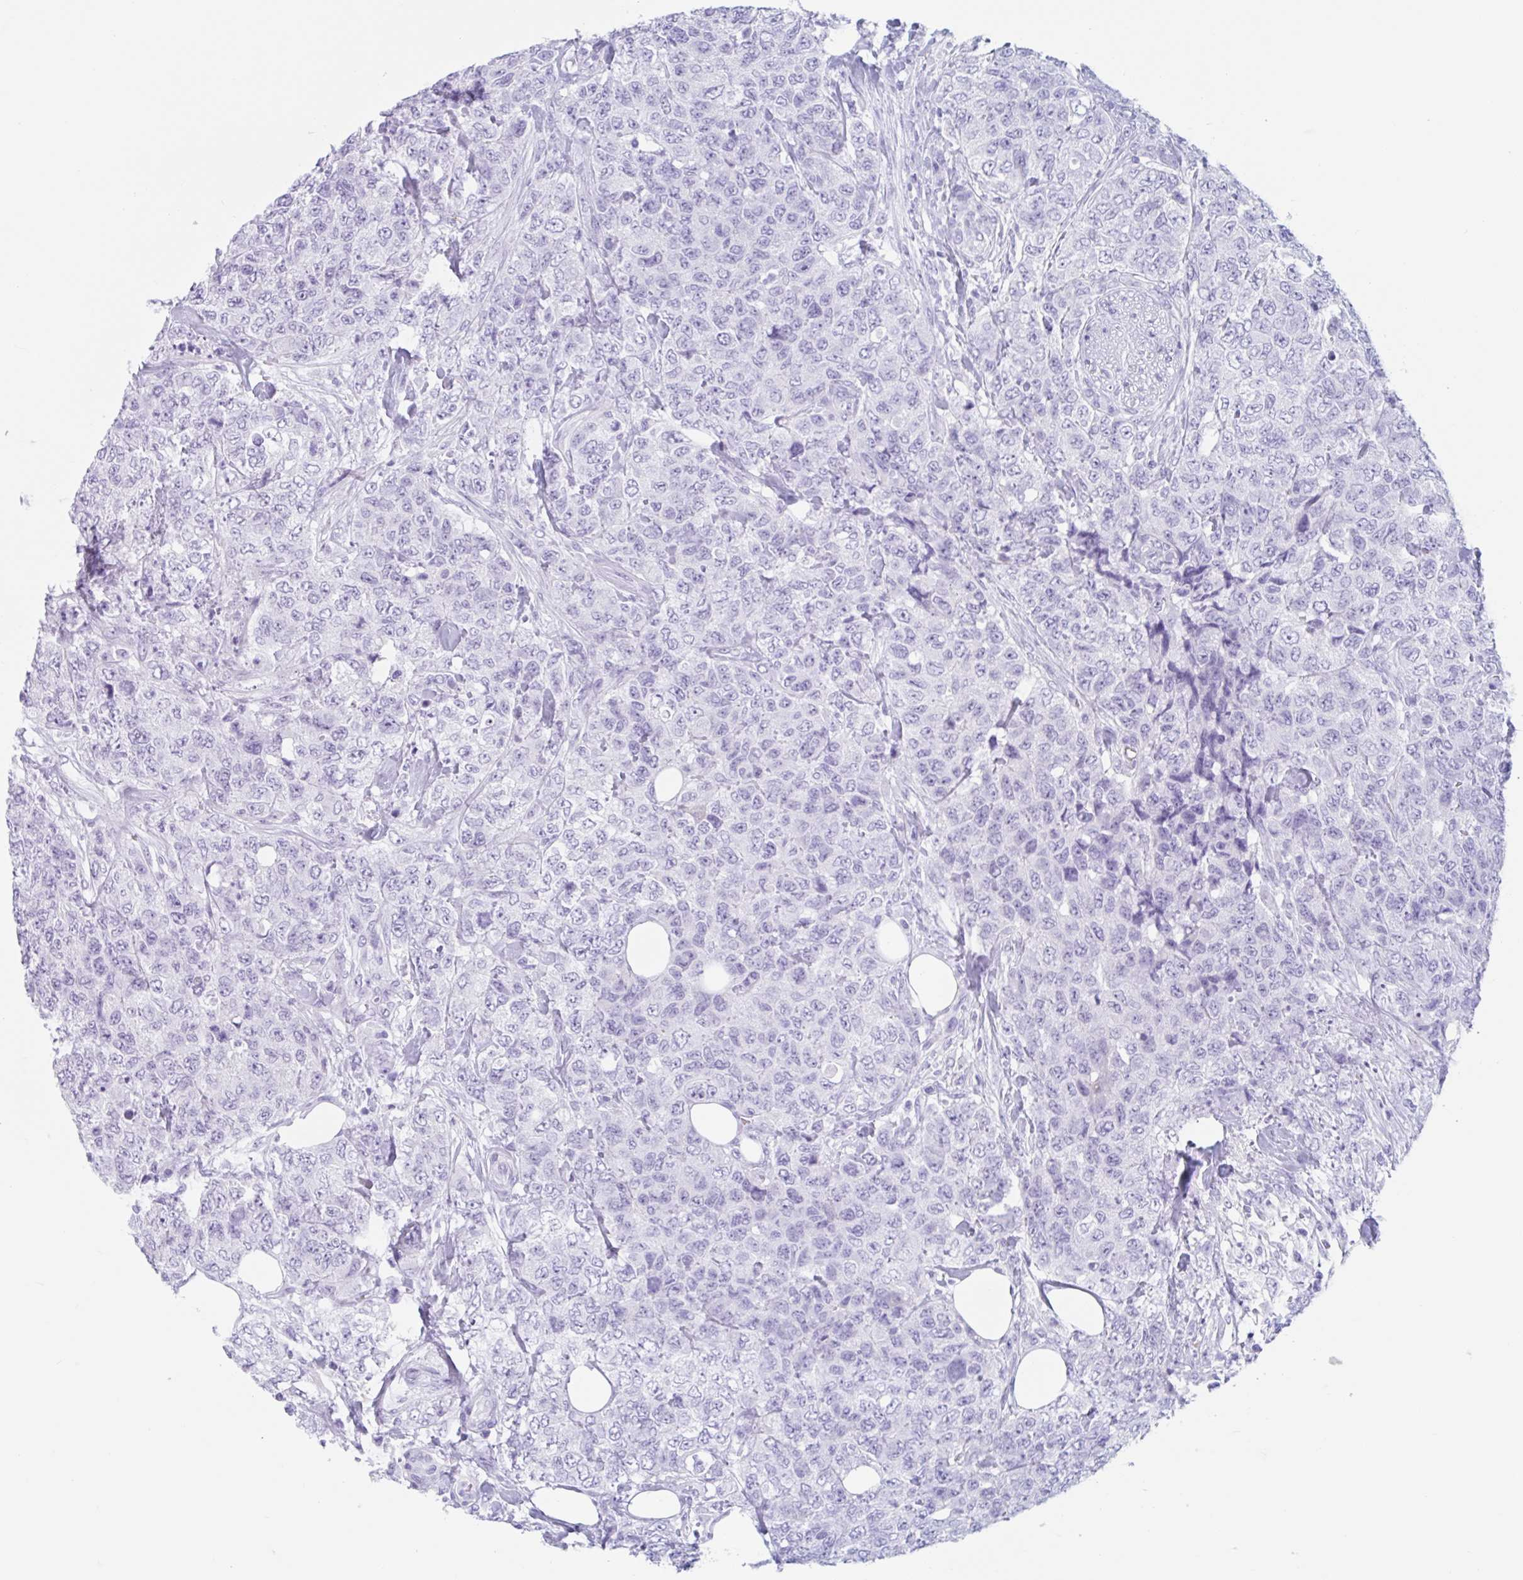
{"staining": {"intensity": "negative", "quantity": "none", "location": "none"}, "tissue": "urothelial cancer", "cell_type": "Tumor cells", "image_type": "cancer", "snomed": [{"axis": "morphology", "description": "Urothelial carcinoma, High grade"}, {"axis": "topography", "description": "Urinary bladder"}], "caption": "This is an immunohistochemistry photomicrograph of human urothelial cancer. There is no positivity in tumor cells.", "gene": "CPTP", "patient": {"sex": "female", "age": 78}}